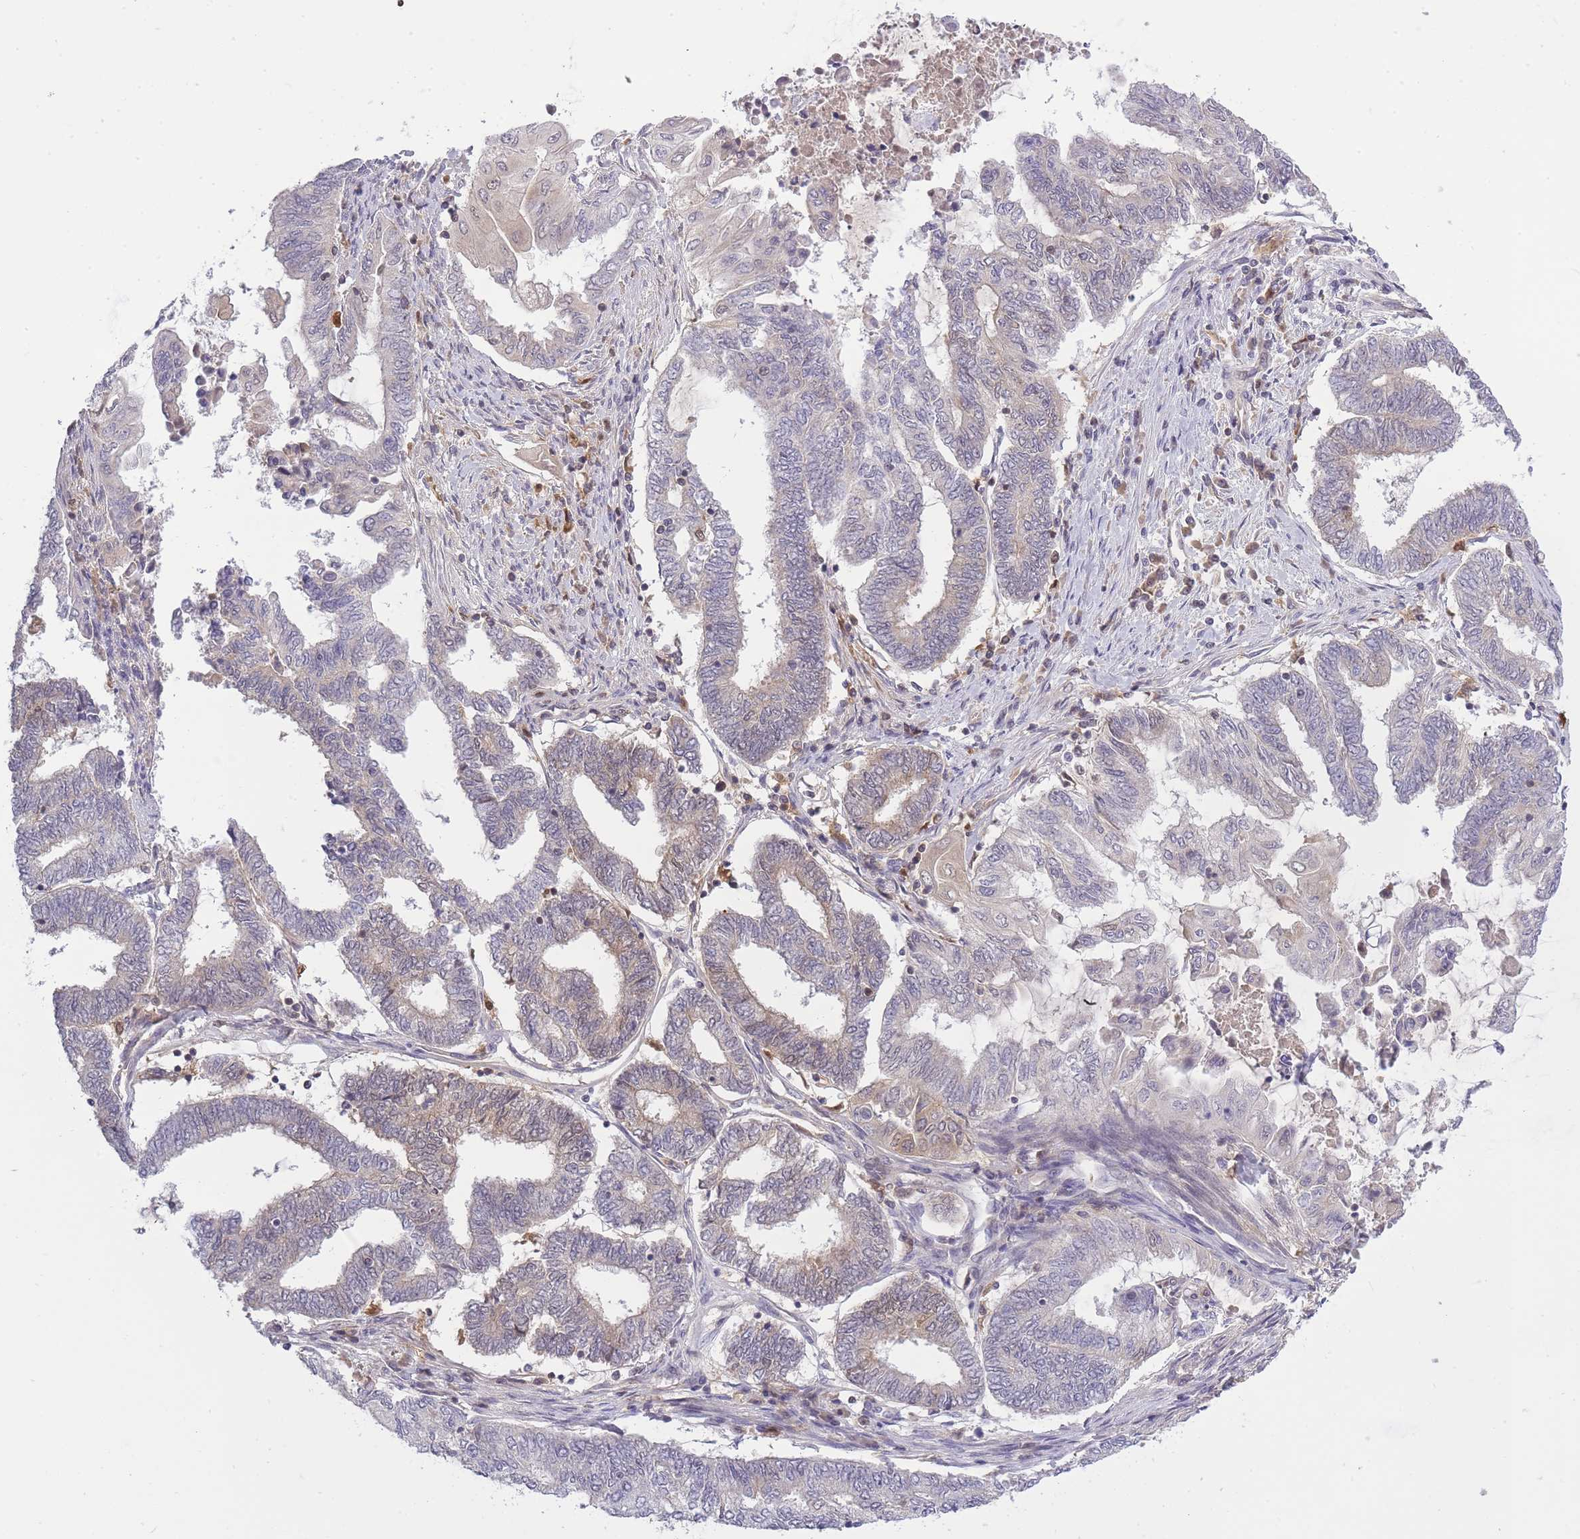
{"staining": {"intensity": "weak", "quantity": "<25%", "location": "cytoplasmic/membranous"}, "tissue": "endometrial cancer", "cell_type": "Tumor cells", "image_type": "cancer", "snomed": [{"axis": "morphology", "description": "Adenocarcinoma, NOS"}, {"axis": "topography", "description": "Uterus"}, {"axis": "topography", "description": "Endometrium"}], "caption": "Histopathology image shows no protein staining in tumor cells of adenocarcinoma (endometrial) tissue. (DAB IHC, high magnification).", "gene": "CXorf38", "patient": {"sex": "female", "age": 70}}